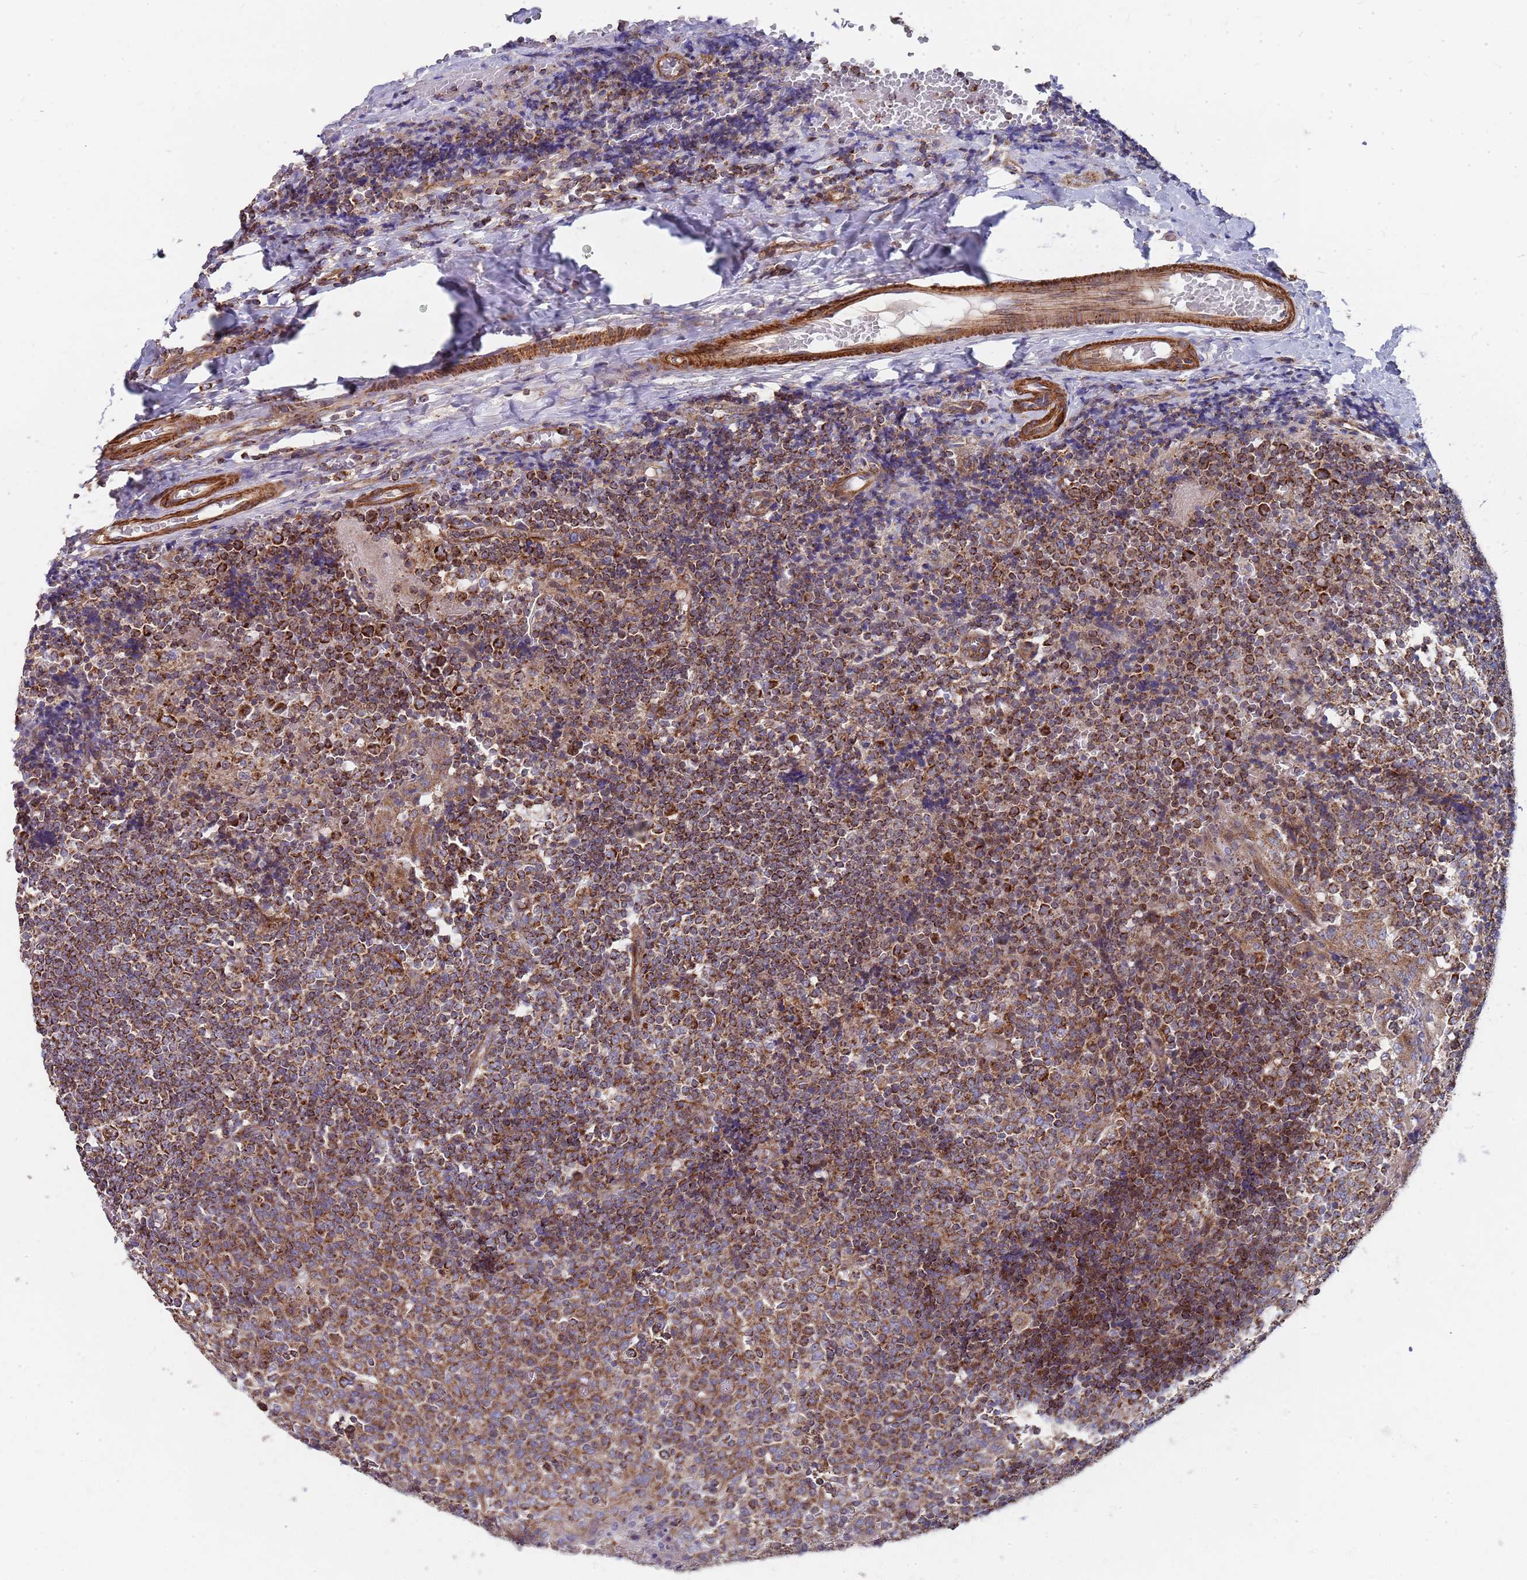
{"staining": {"intensity": "strong", "quantity": ">75%", "location": "cytoplasmic/membranous"}, "tissue": "tonsil", "cell_type": "Germinal center cells", "image_type": "normal", "snomed": [{"axis": "morphology", "description": "Normal tissue, NOS"}, {"axis": "topography", "description": "Tonsil"}], "caption": "Protein expression by immunohistochemistry reveals strong cytoplasmic/membranous staining in approximately >75% of germinal center cells in unremarkable tonsil.", "gene": "WDFY3", "patient": {"sex": "female", "age": 19}}